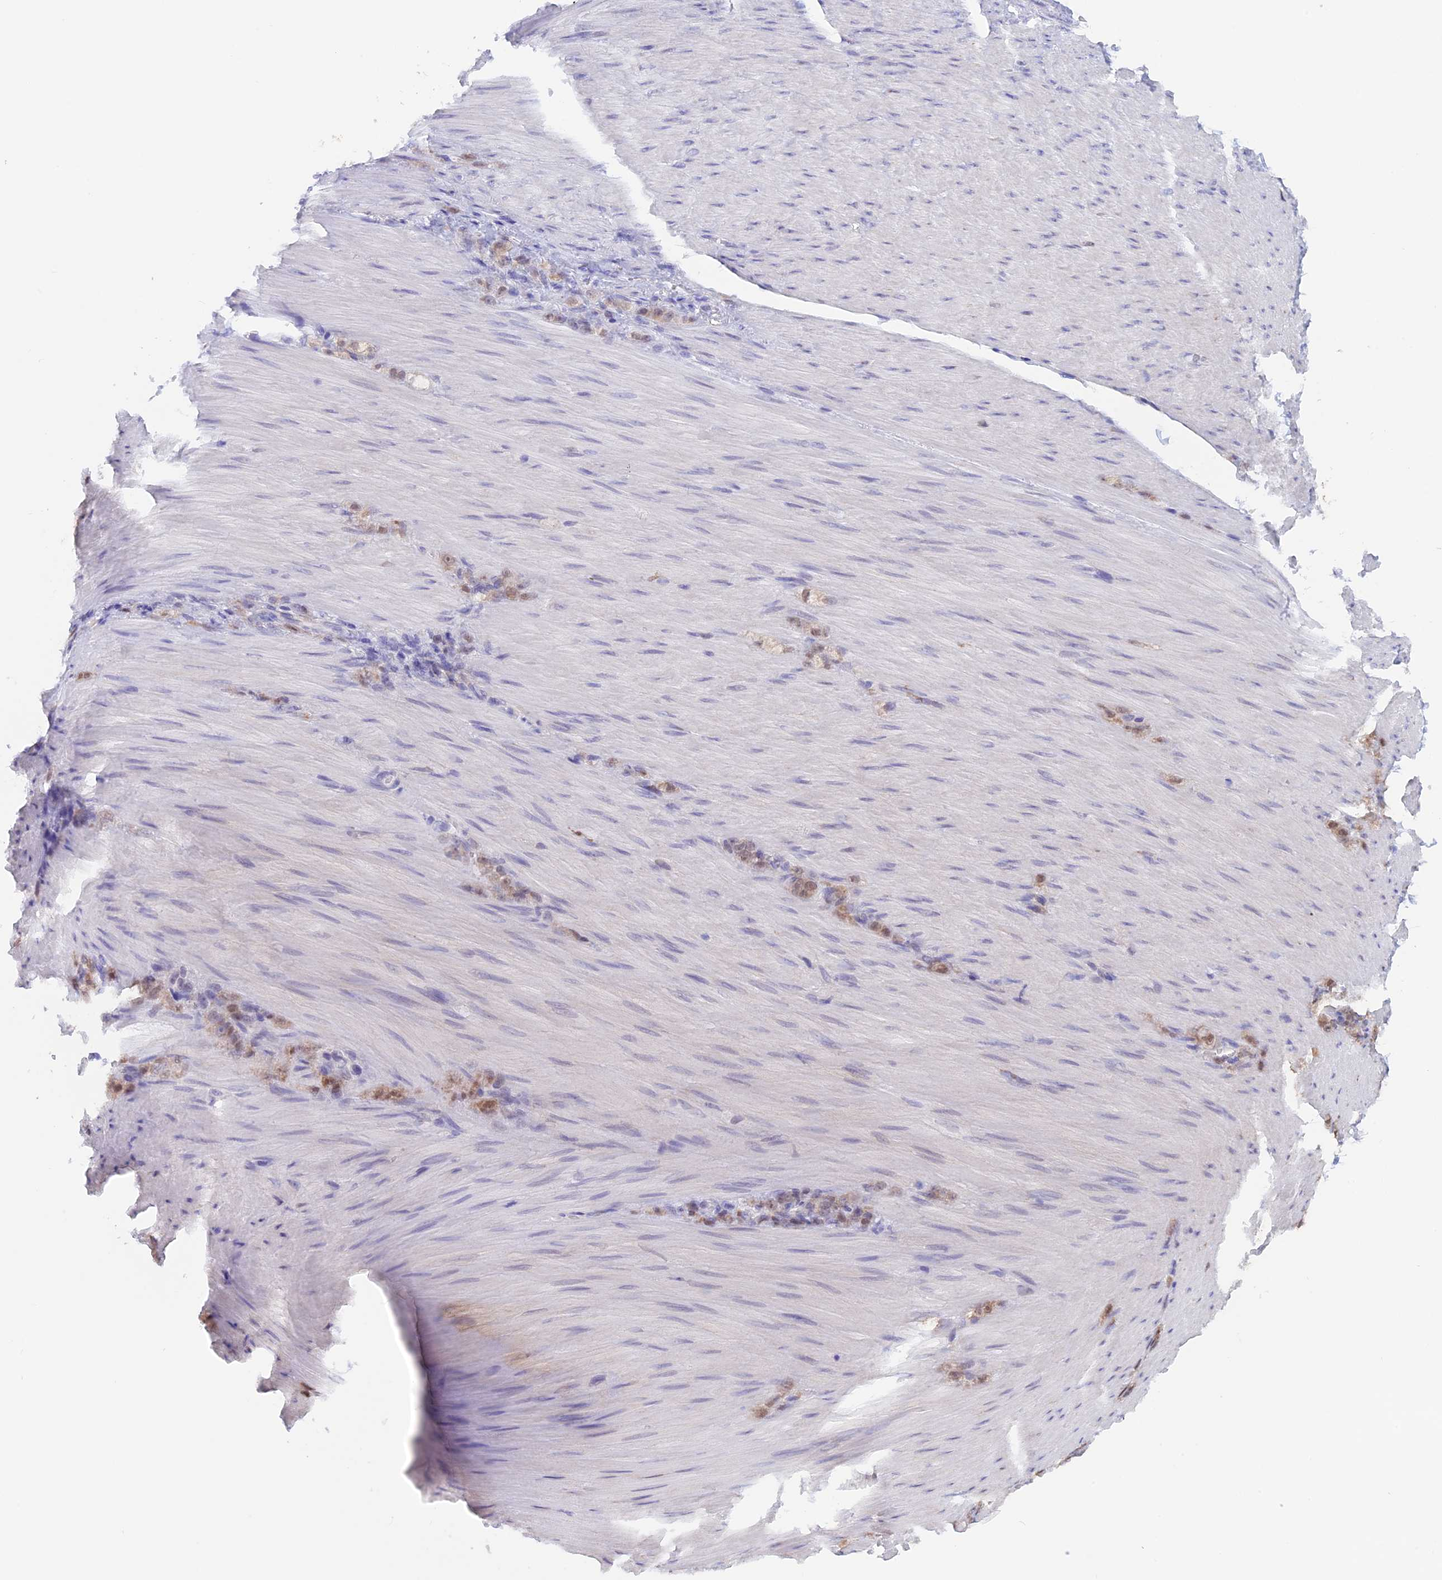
{"staining": {"intensity": "weak", "quantity": "25%-75%", "location": "cytoplasmic/membranous,nuclear"}, "tissue": "stomach cancer", "cell_type": "Tumor cells", "image_type": "cancer", "snomed": [{"axis": "morphology", "description": "Normal tissue, NOS"}, {"axis": "morphology", "description": "Adenocarcinoma, NOS"}, {"axis": "topography", "description": "Stomach"}], "caption": "Stomach adenocarcinoma tissue exhibits weak cytoplasmic/membranous and nuclear staining in about 25%-75% of tumor cells, visualized by immunohistochemistry. (IHC, brightfield microscopy, high magnification).", "gene": "LHFPL2", "patient": {"sex": "male", "age": 82}}